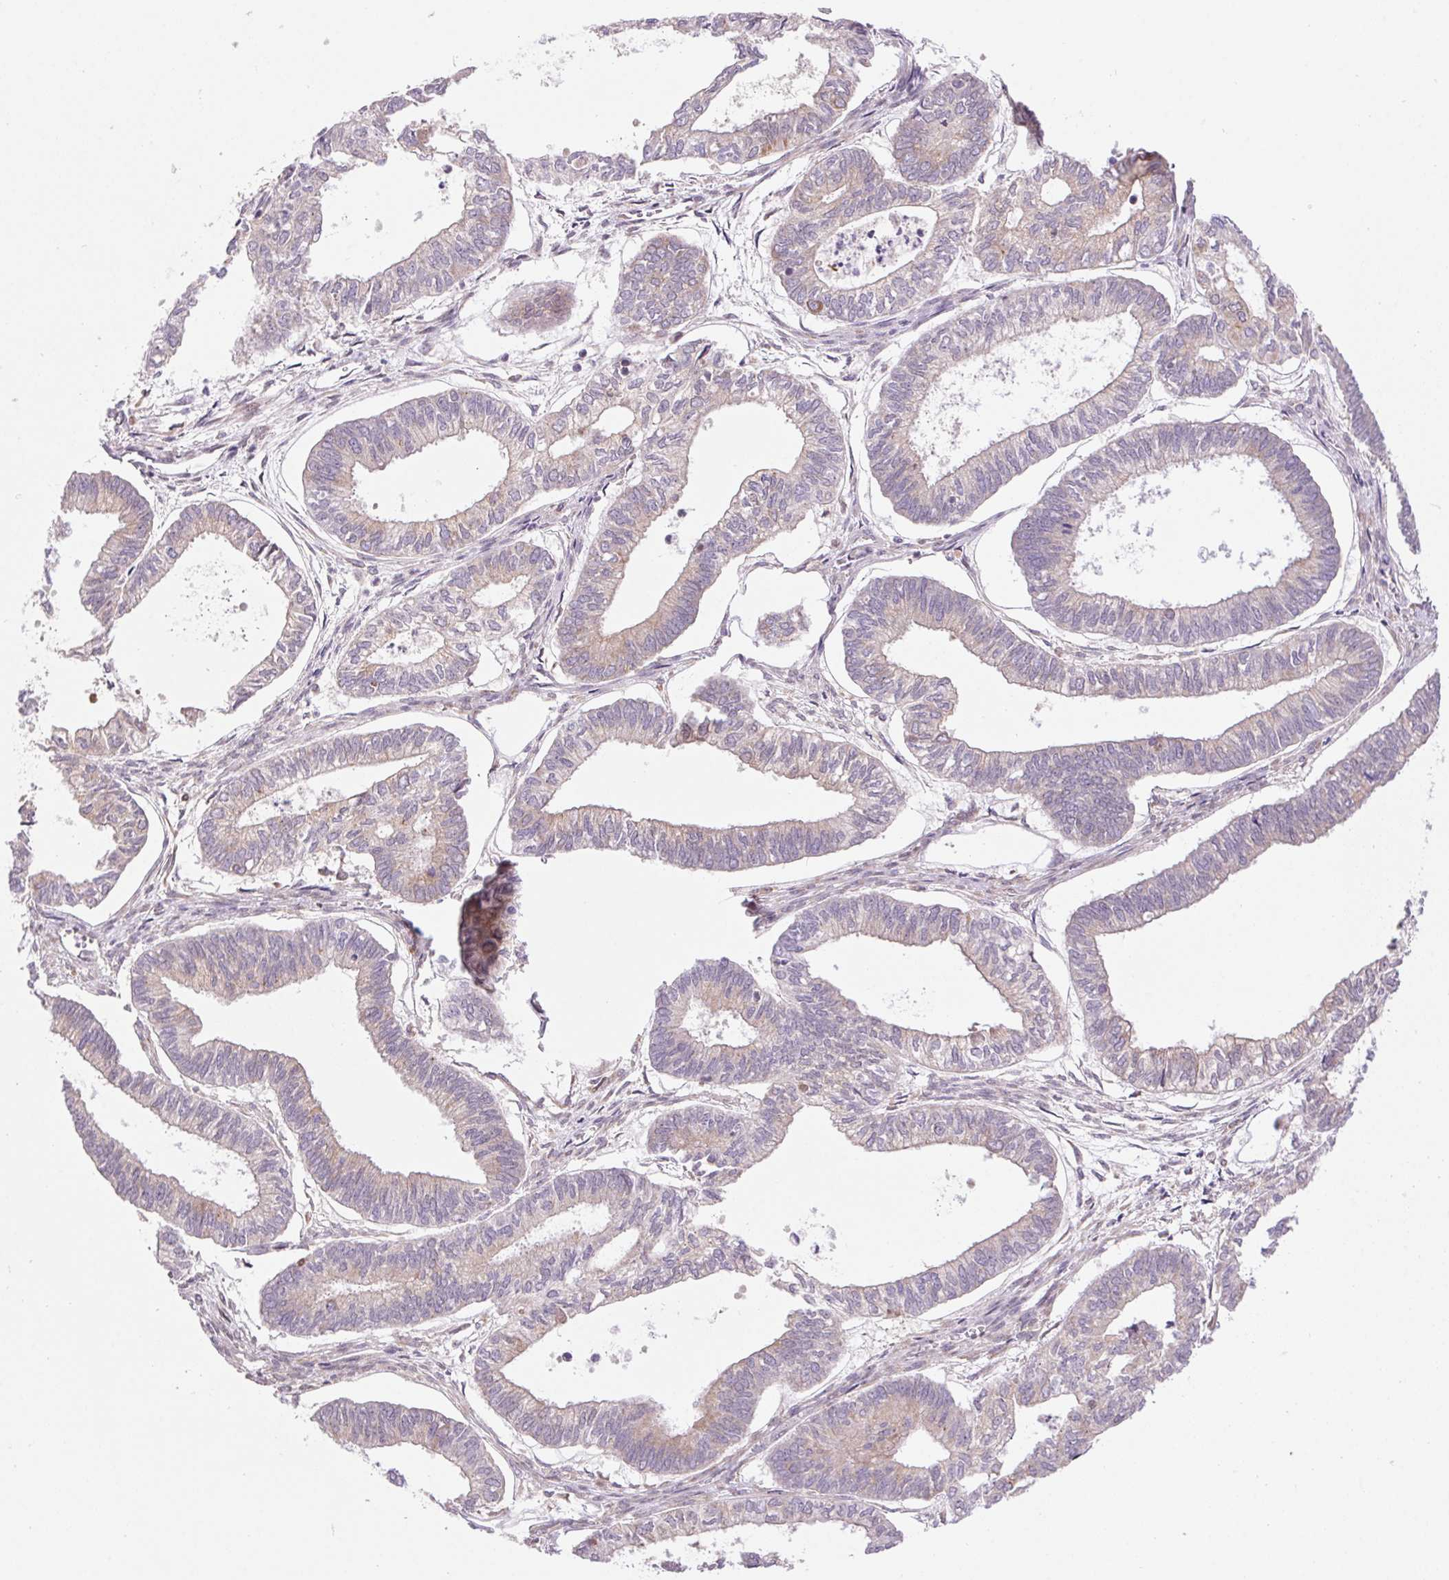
{"staining": {"intensity": "weak", "quantity": "<25%", "location": "cytoplasmic/membranous"}, "tissue": "ovarian cancer", "cell_type": "Tumor cells", "image_type": "cancer", "snomed": [{"axis": "morphology", "description": "Carcinoma, endometroid"}, {"axis": "topography", "description": "Ovary"}], "caption": "The histopathology image demonstrates no significant positivity in tumor cells of endometroid carcinoma (ovarian). (DAB (3,3'-diaminobenzidine) immunohistochemistry, high magnification).", "gene": "KLHL20", "patient": {"sex": "female", "age": 64}}